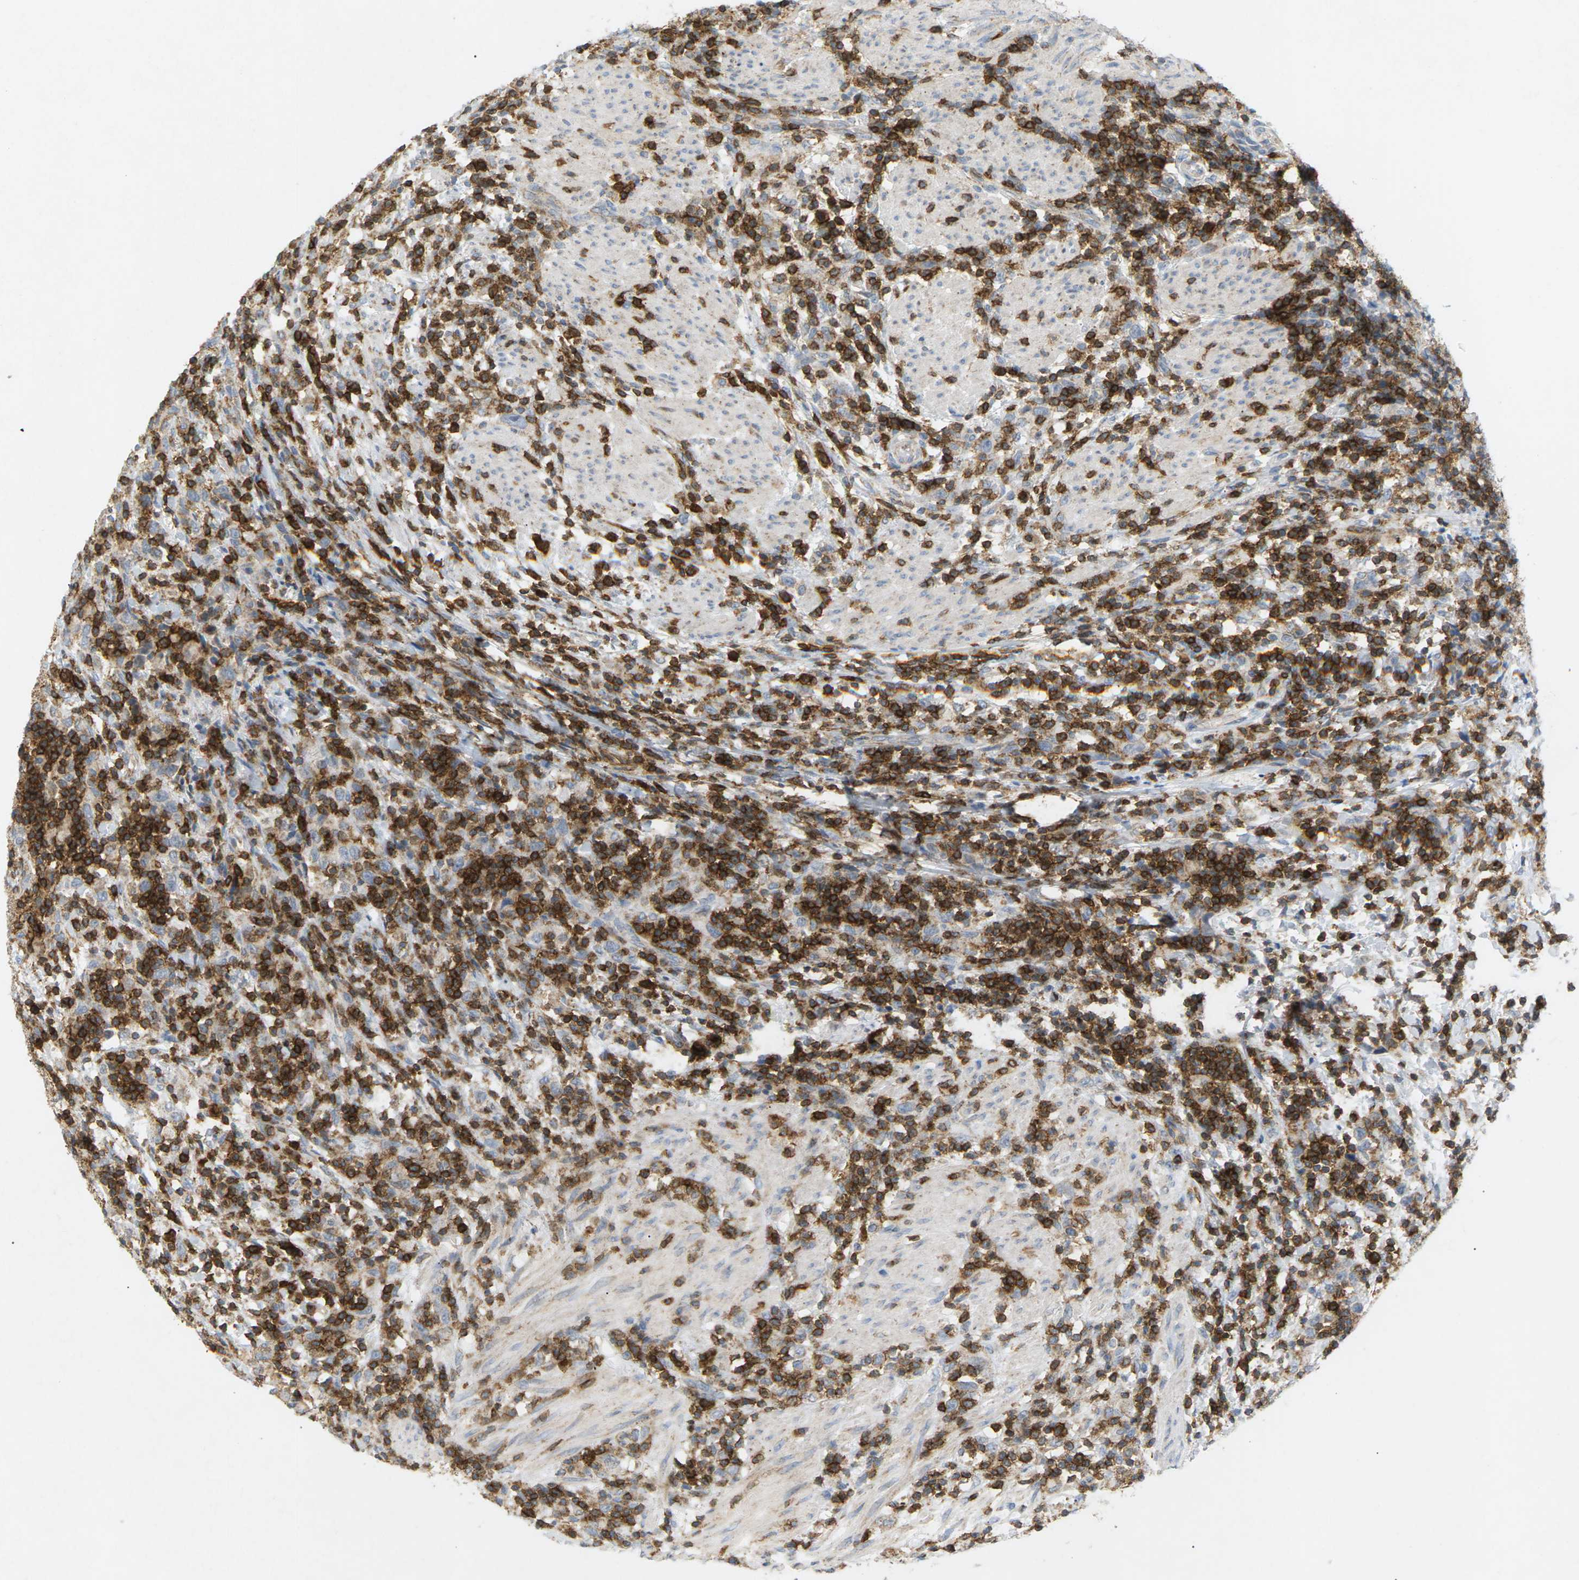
{"staining": {"intensity": "weak", "quantity": "25%-75%", "location": "cytoplasmic/membranous"}, "tissue": "urothelial cancer", "cell_type": "Tumor cells", "image_type": "cancer", "snomed": [{"axis": "morphology", "description": "Urothelial carcinoma, High grade"}, {"axis": "topography", "description": "Urinary bladder"}], "caption": "Protein analysis of high-grade urothelial carcinoma tissue displays weak cytoplasmic/membranous expression in about 25%-75% of tumor cells. (DAB (3,3'-diaminobenzidine) IHC with brightfield microscopy, high magnification).", "gene": "LIME1", "patient": {"sex": "male", "age": 61}}